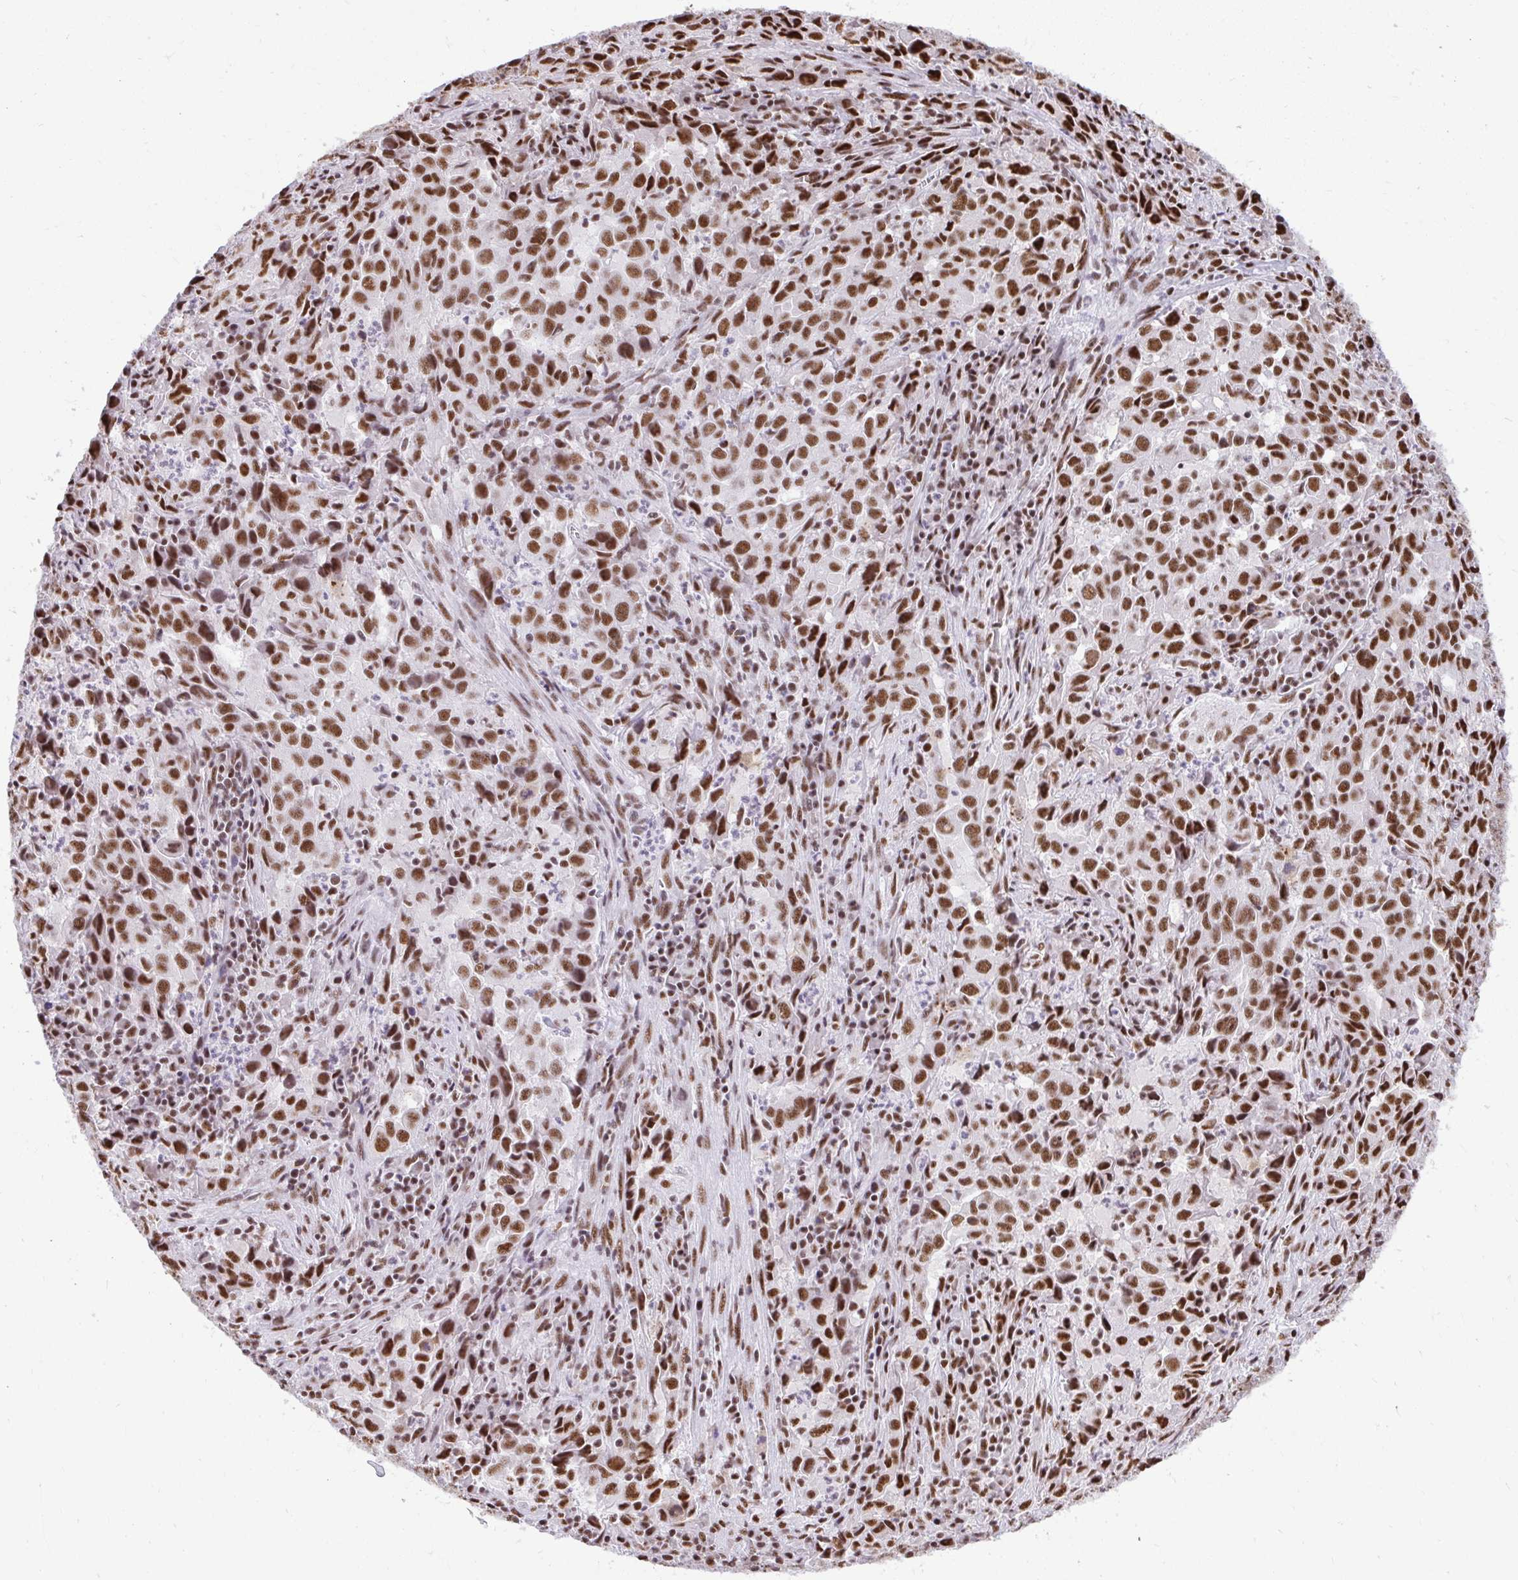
{"staining": {"intensity": "strong", "quantity": ">75%", "location": "nuclear"}, "tissue": "lung cancer", "cell_type": "Tumor cells", "image_type": "cancer", "snomed": [{"axis": "morphology", "description": "Adenocarcinoma, NOS"}, {"axis": "topography", "description": "Lung"}], "caption": "Lung cancer (adenocarcinoma) tissue demonstrates strong nuclear staining in approximately >75% of tumor cells", "gene": "PRPF19", "patient": {"sex": "male", "age": 67}}